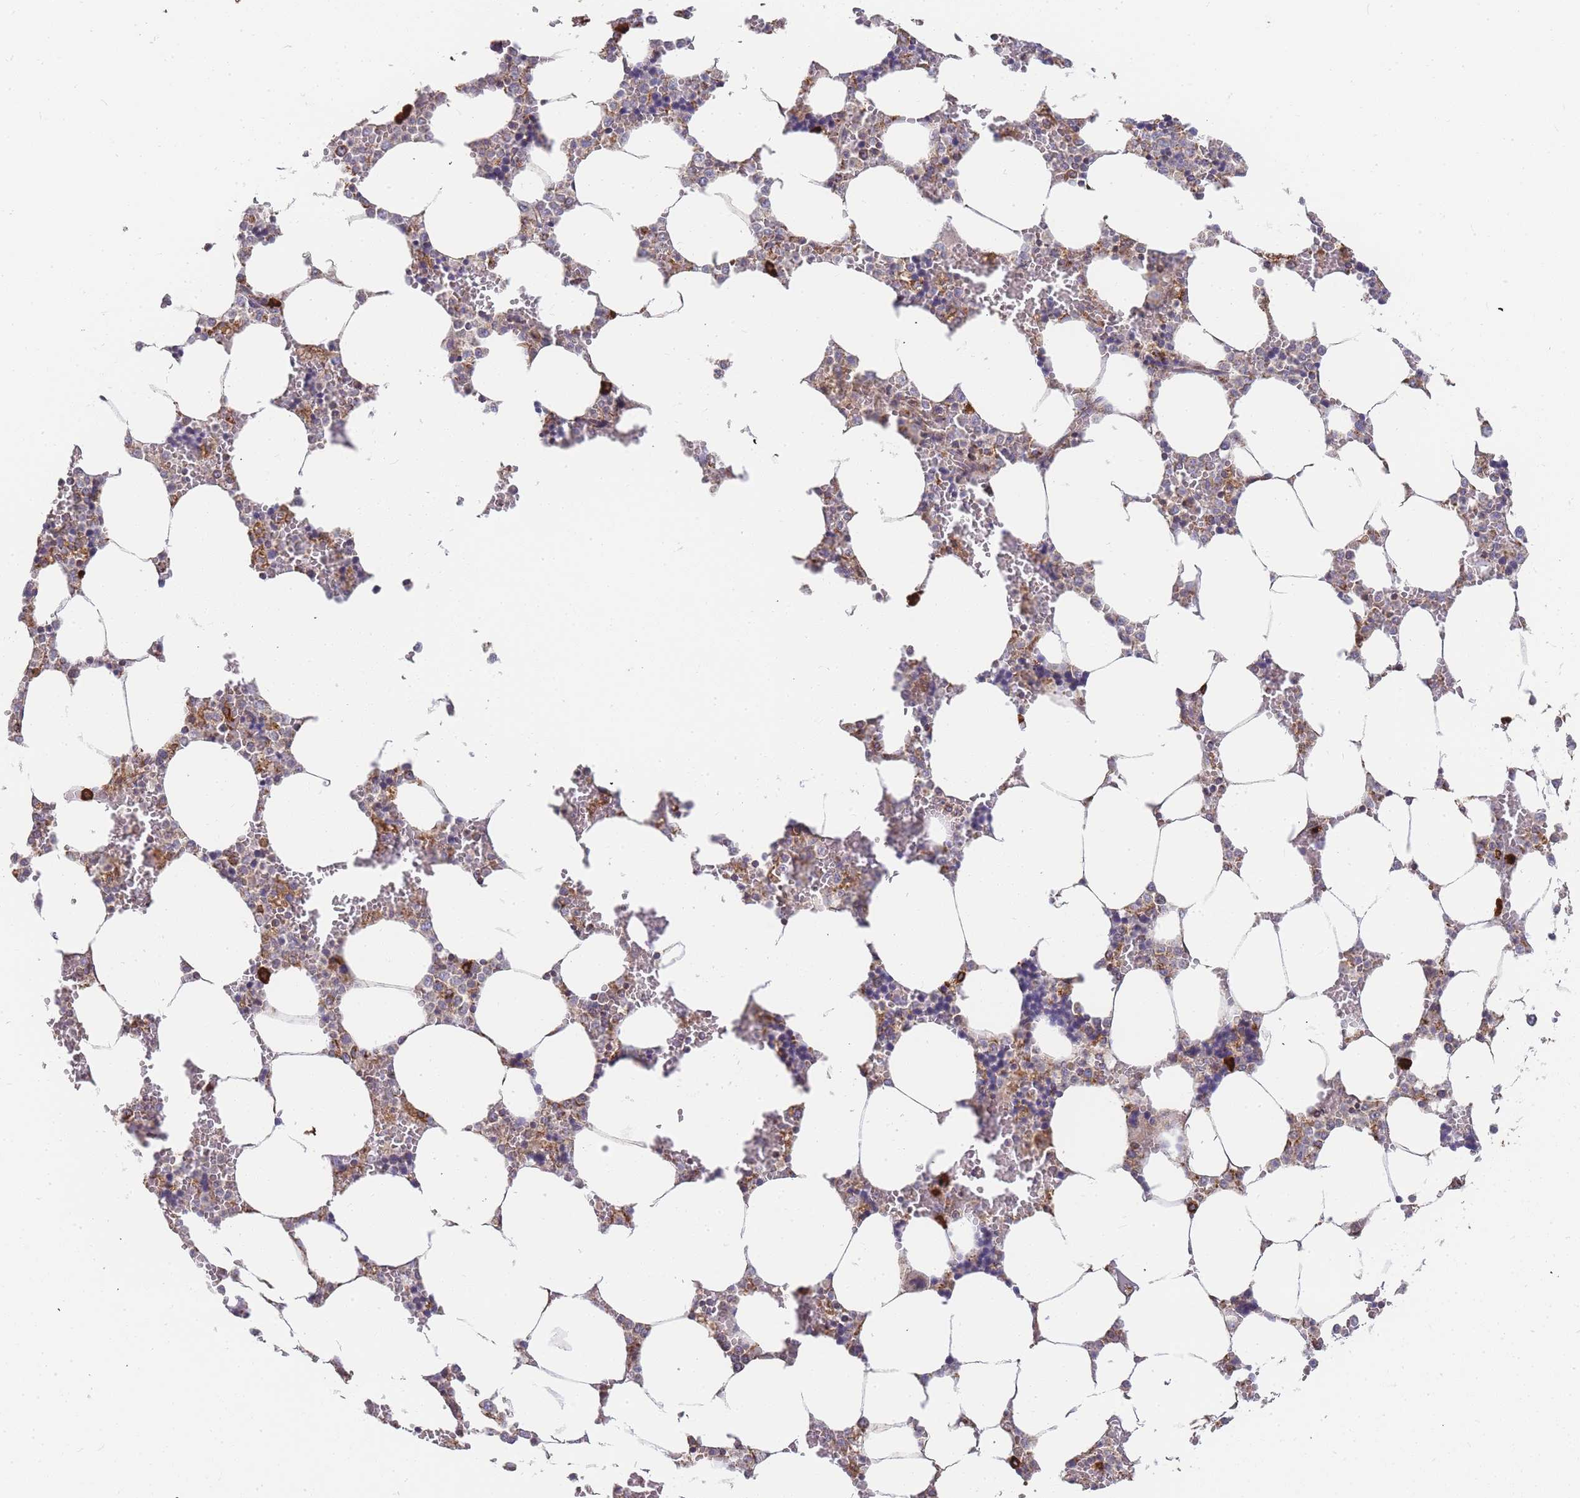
{"staining": {"intensity": "moderate", "quantity": "<25%", "location": "cytoplasmic/membranous"}, "tissue": "bone marrow", "cell_type": "Hematopoietic cells", "image_type": "normal", "snomed": [{"axis": "morphology", "description": "Normal tissue, NOS"}, {"axis": "topography", "description": "Bone marrow"}], "caption": "Moderate cytoplasmic/membranous positivity for a protein is present in about <25% of hematopoietic cells of unremarkable bone marrow using immunohistochemistry.", "gene": "ADCY9", "patient": {"sex": "male", "age": 64}}